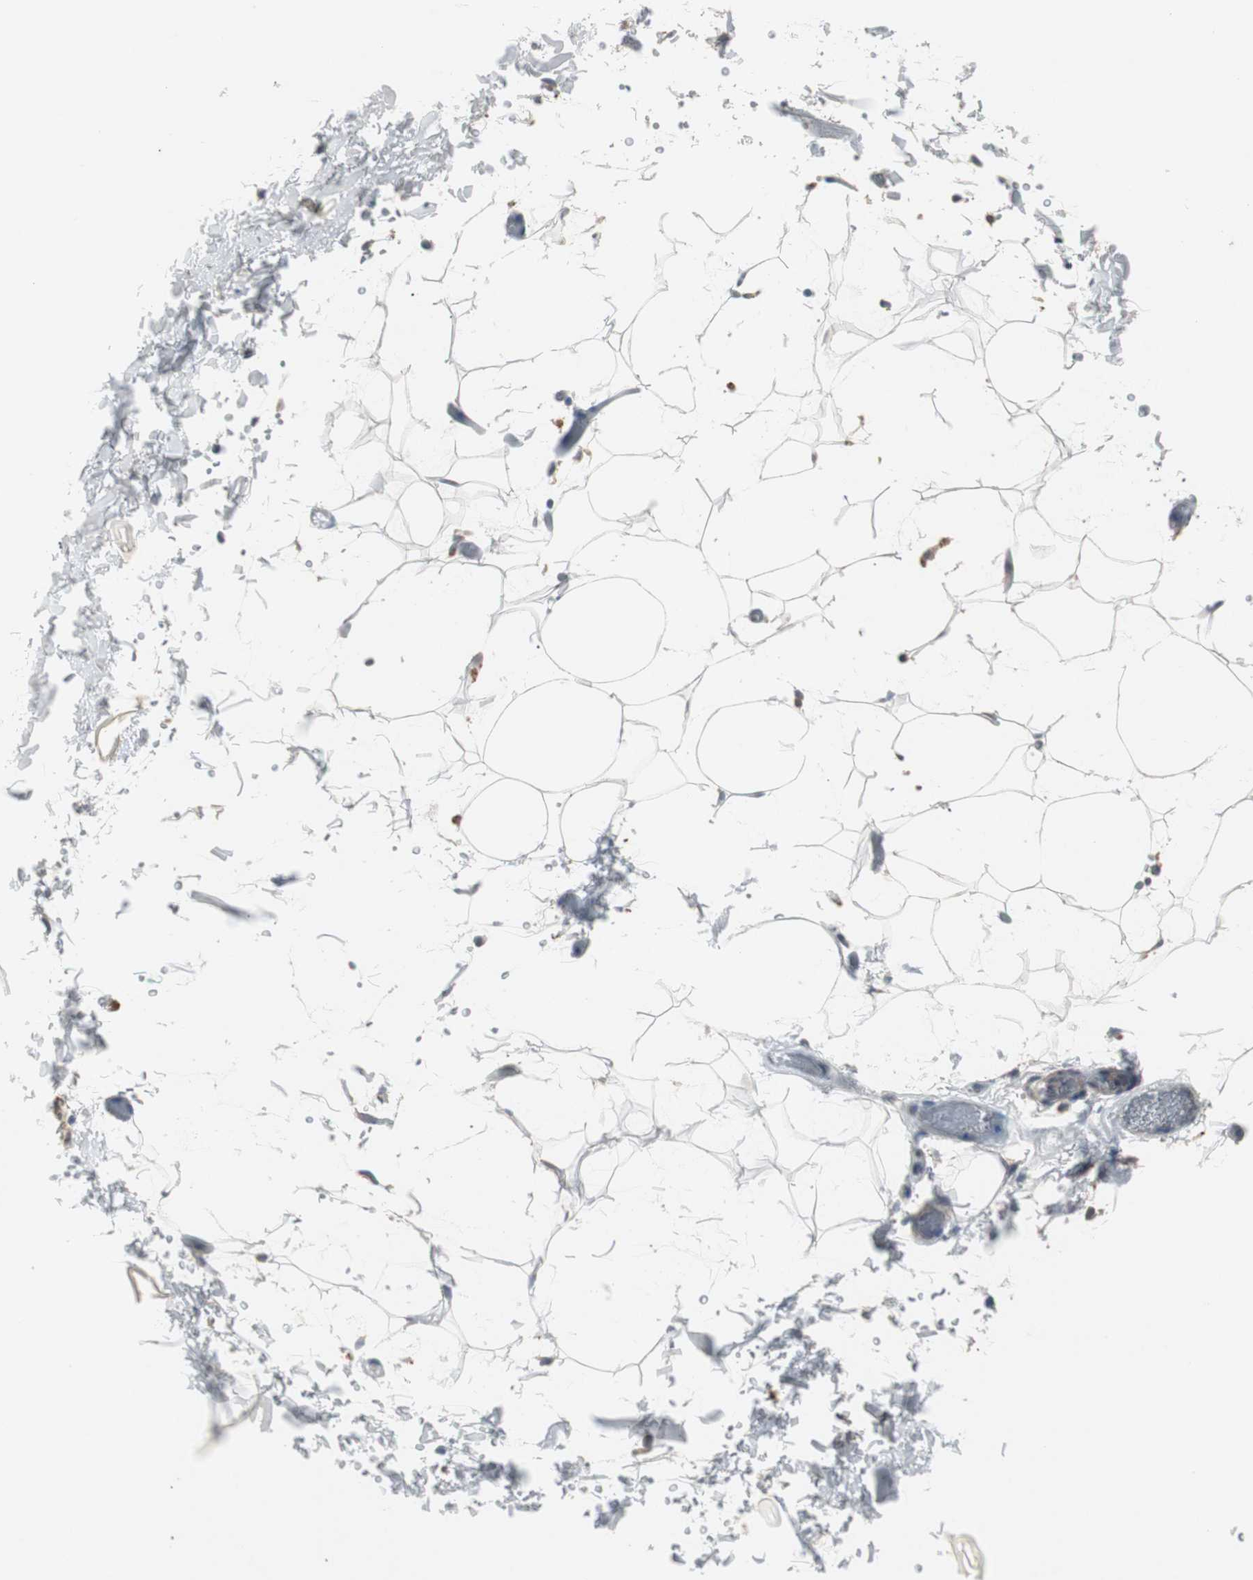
{"staining": {"intensity": "weak", "quantity": "<25%", "location": "cytoplasmic/membranous"}, "tissue": "adipose tissue", "cell_type": "Adipocytes", "image_type": "normal", "snomed": [{"axis": "morphology", "description": "Normal tissue, NOS"}, {"axis": "topography", "description": "Soft tissue"}], "caption": "IHC micrograph of benign adipose tissue: adipose tissue stained with DAB (3,3'-diaminobenzidine) exhibits no significant protein expression in adipocytes.", "gene": "PCYT1B", "patient": {"sex": "male", "age": 72}}